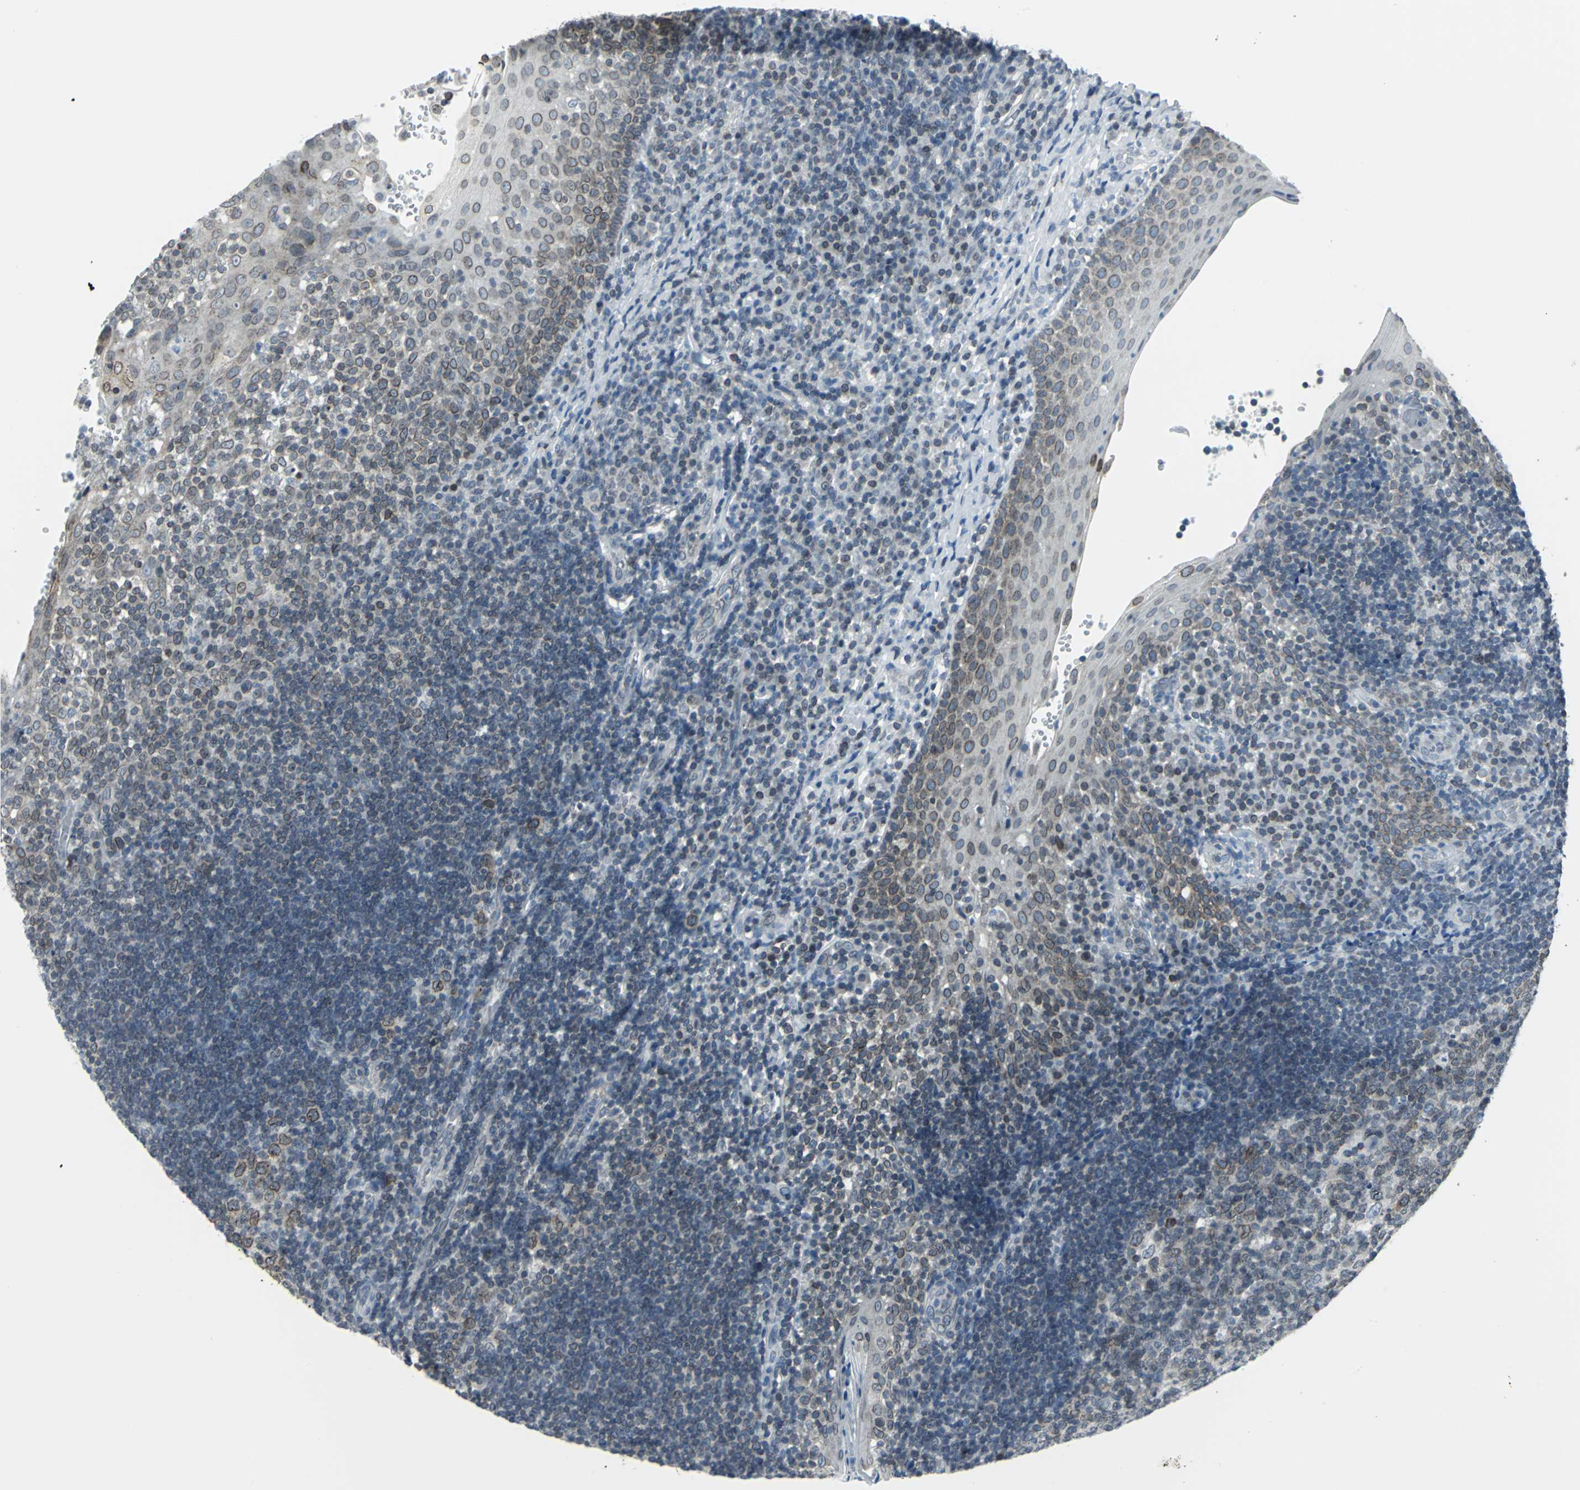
{"staining": {"intensity": "moderate", "quantity": "25%-75%", "location": "cytoplasmic/membranous,nuclear"}, "tissue": "tonsil", "cell_type": "Germinal center cells", "image_type": "normal", "snomed": [{"axis": "morphology", "description": "Normal tissue, NOS"}, {"axis": "topography", "description": "Tonsil"}], "caption": "Tonsil stained with DAB IHC demonstrates medium levels of moderate cytoplasmic/membranous,nuclear staining in approximately 25%-75% of germinal center cells. Nuclei are stained in blue.", "gene": "SNUPN", "patient": {"sex": "female", "age": 40}}